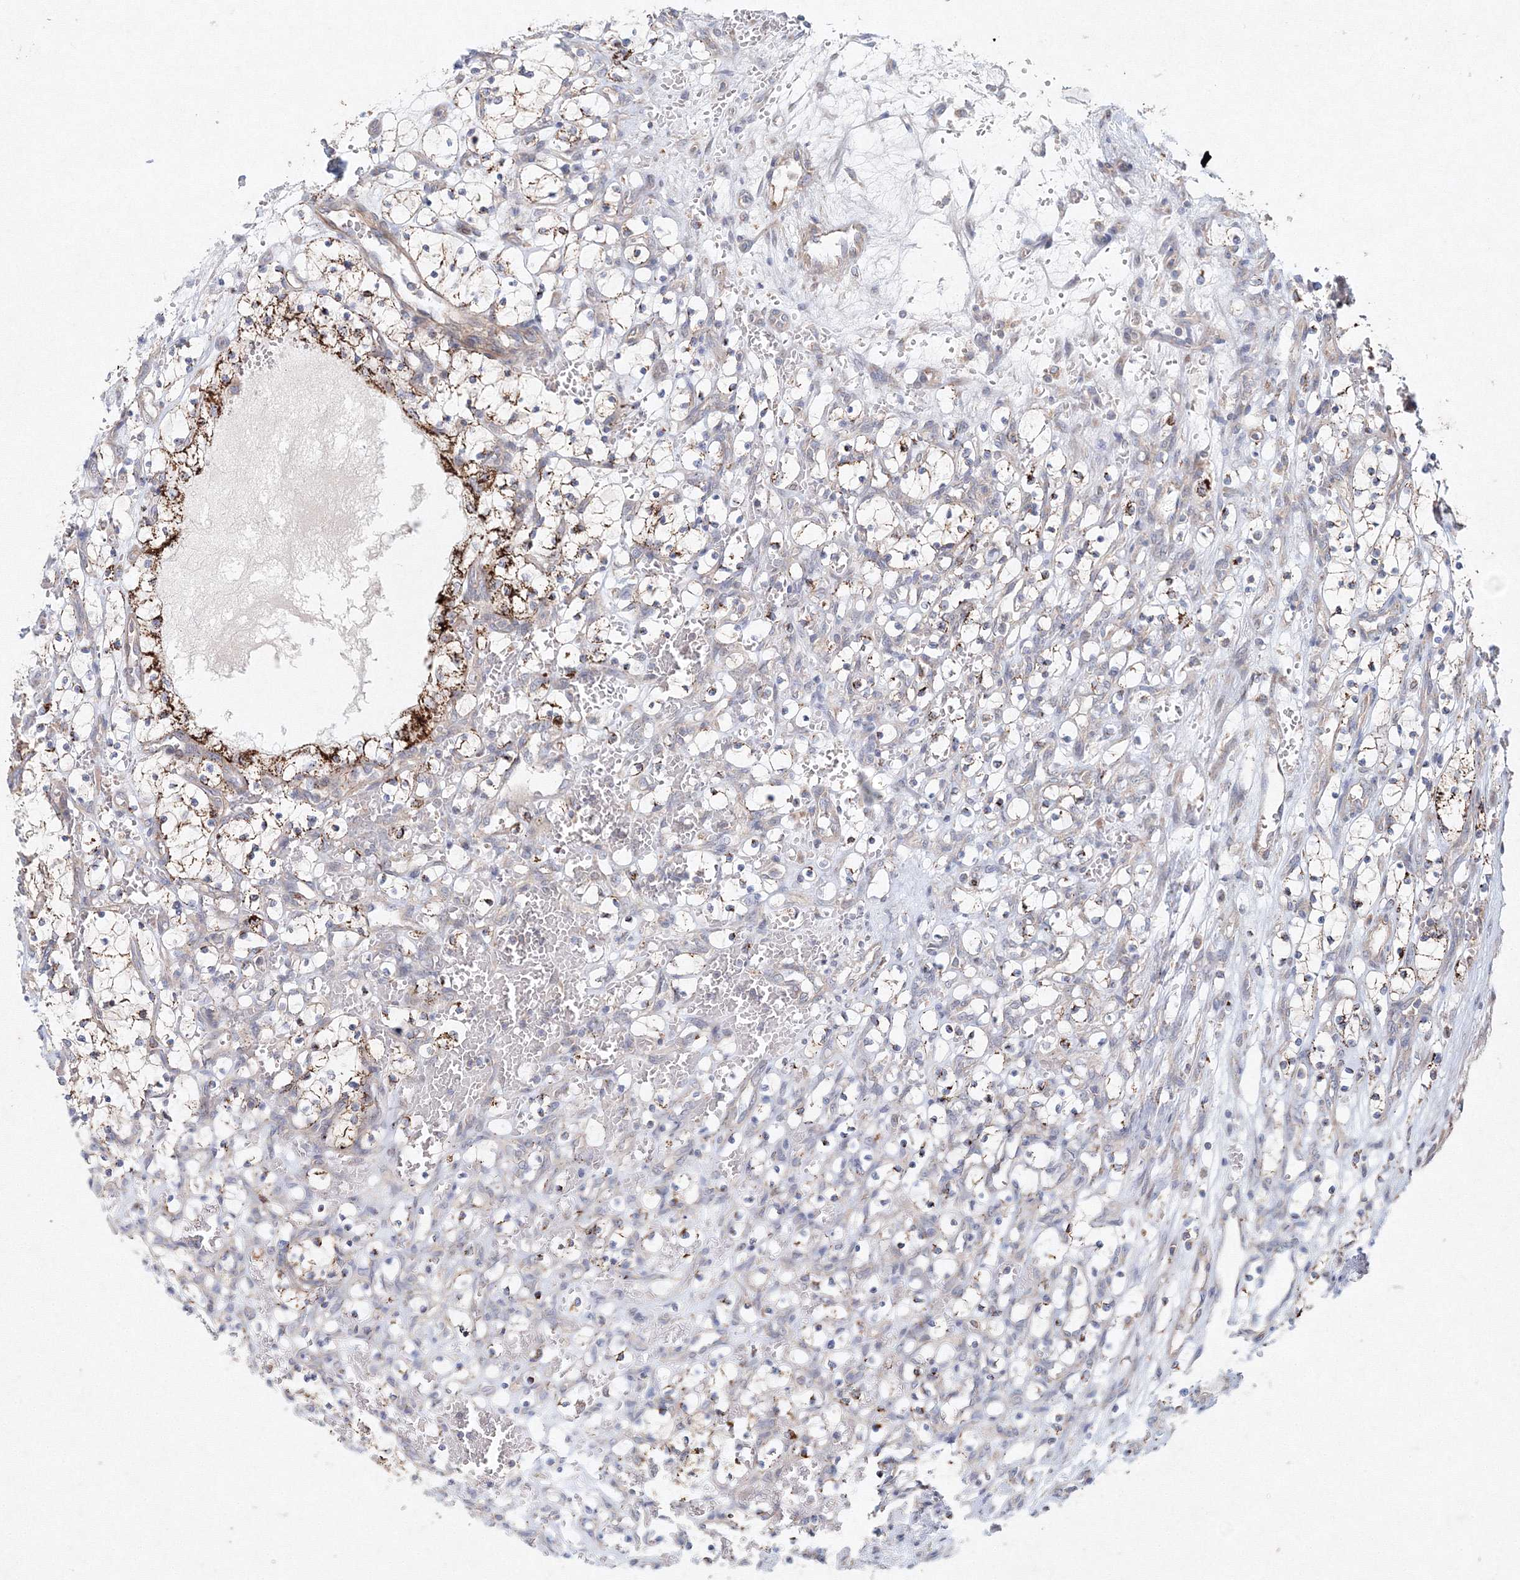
{"staining": {"intensity": "strong", "quantity": "<25%", "location": "cytoplasmic/membranous"}, "tissue": "renal cancer", "cell_type": "Tumor cells", "image_type": "cancer", "snomed": [{"axis": "morphology", "description": "Adenocarcinoma, NOS"}, {"axis": "topography", "description": "Kidney"}], "caption": "Adenocarcinoma (renal) stained for a protein exhibits strong cytoplasmic/membranous positivity in tumor cells. The protein is shown in brown color, while the nuclei are stained blue.", "gene": "WDR49", "patient": {"sex": "female", "age": 69}}